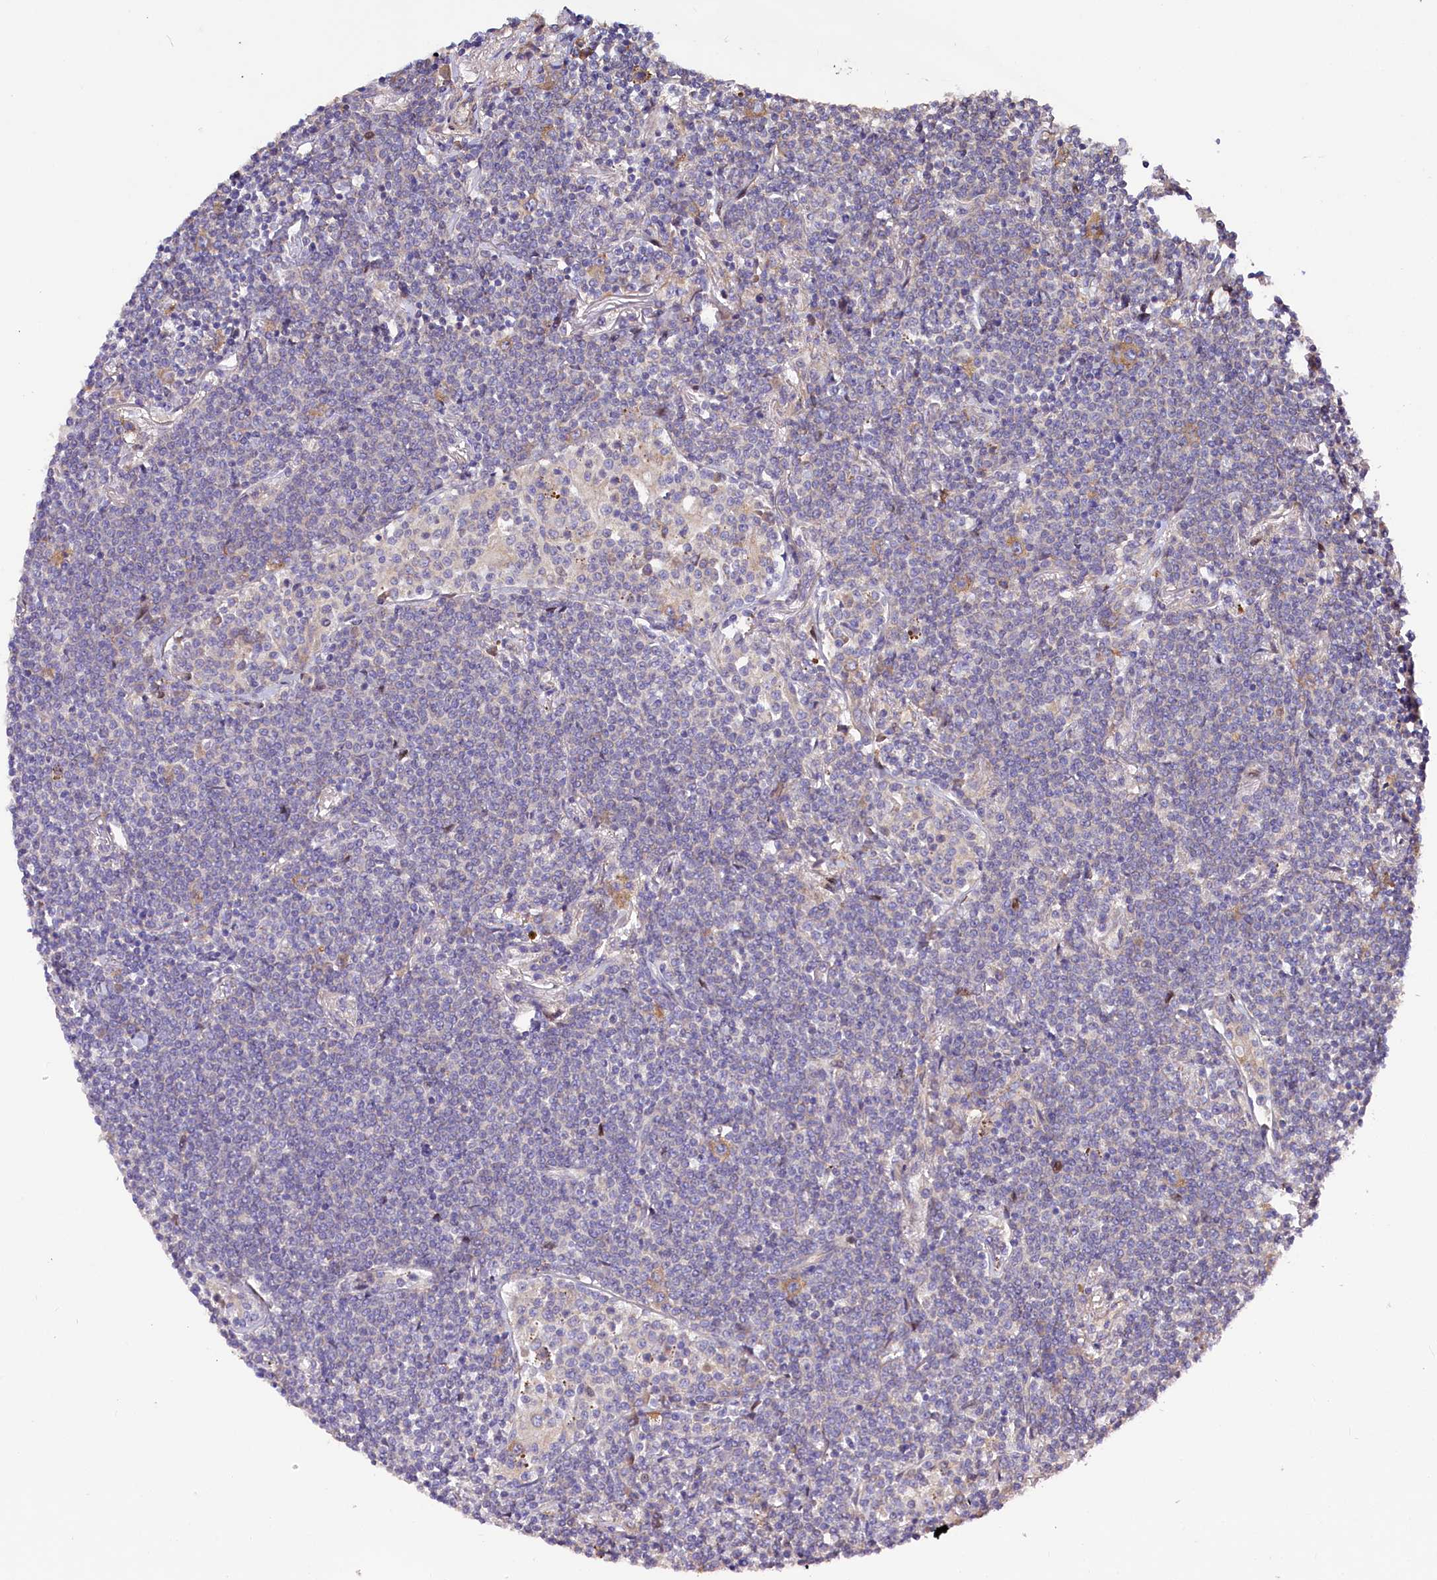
{"staining": {"intensity": "negative", "quantity": "none", "location": "none"}, "tissue": "lymphoma", "cell_type": "Tumor cells", "image_type": "cancer", "snomed": [{"axis": "morphology", "description": "Malignant lymphoma, non-Hodgkin's type, Low grade"}, {"axis": "topography", "description": "Lung"}], "caption": "High magnification brightfield microscopy of lymphoma stained with DAB (3,3'-diaminobenzidine) (brown) and counterstained with hematoxylin (blue): tumor cells show no significant expression.", "gene": "PDZRN3", "patient": {"sex": "female", "age": 71}}